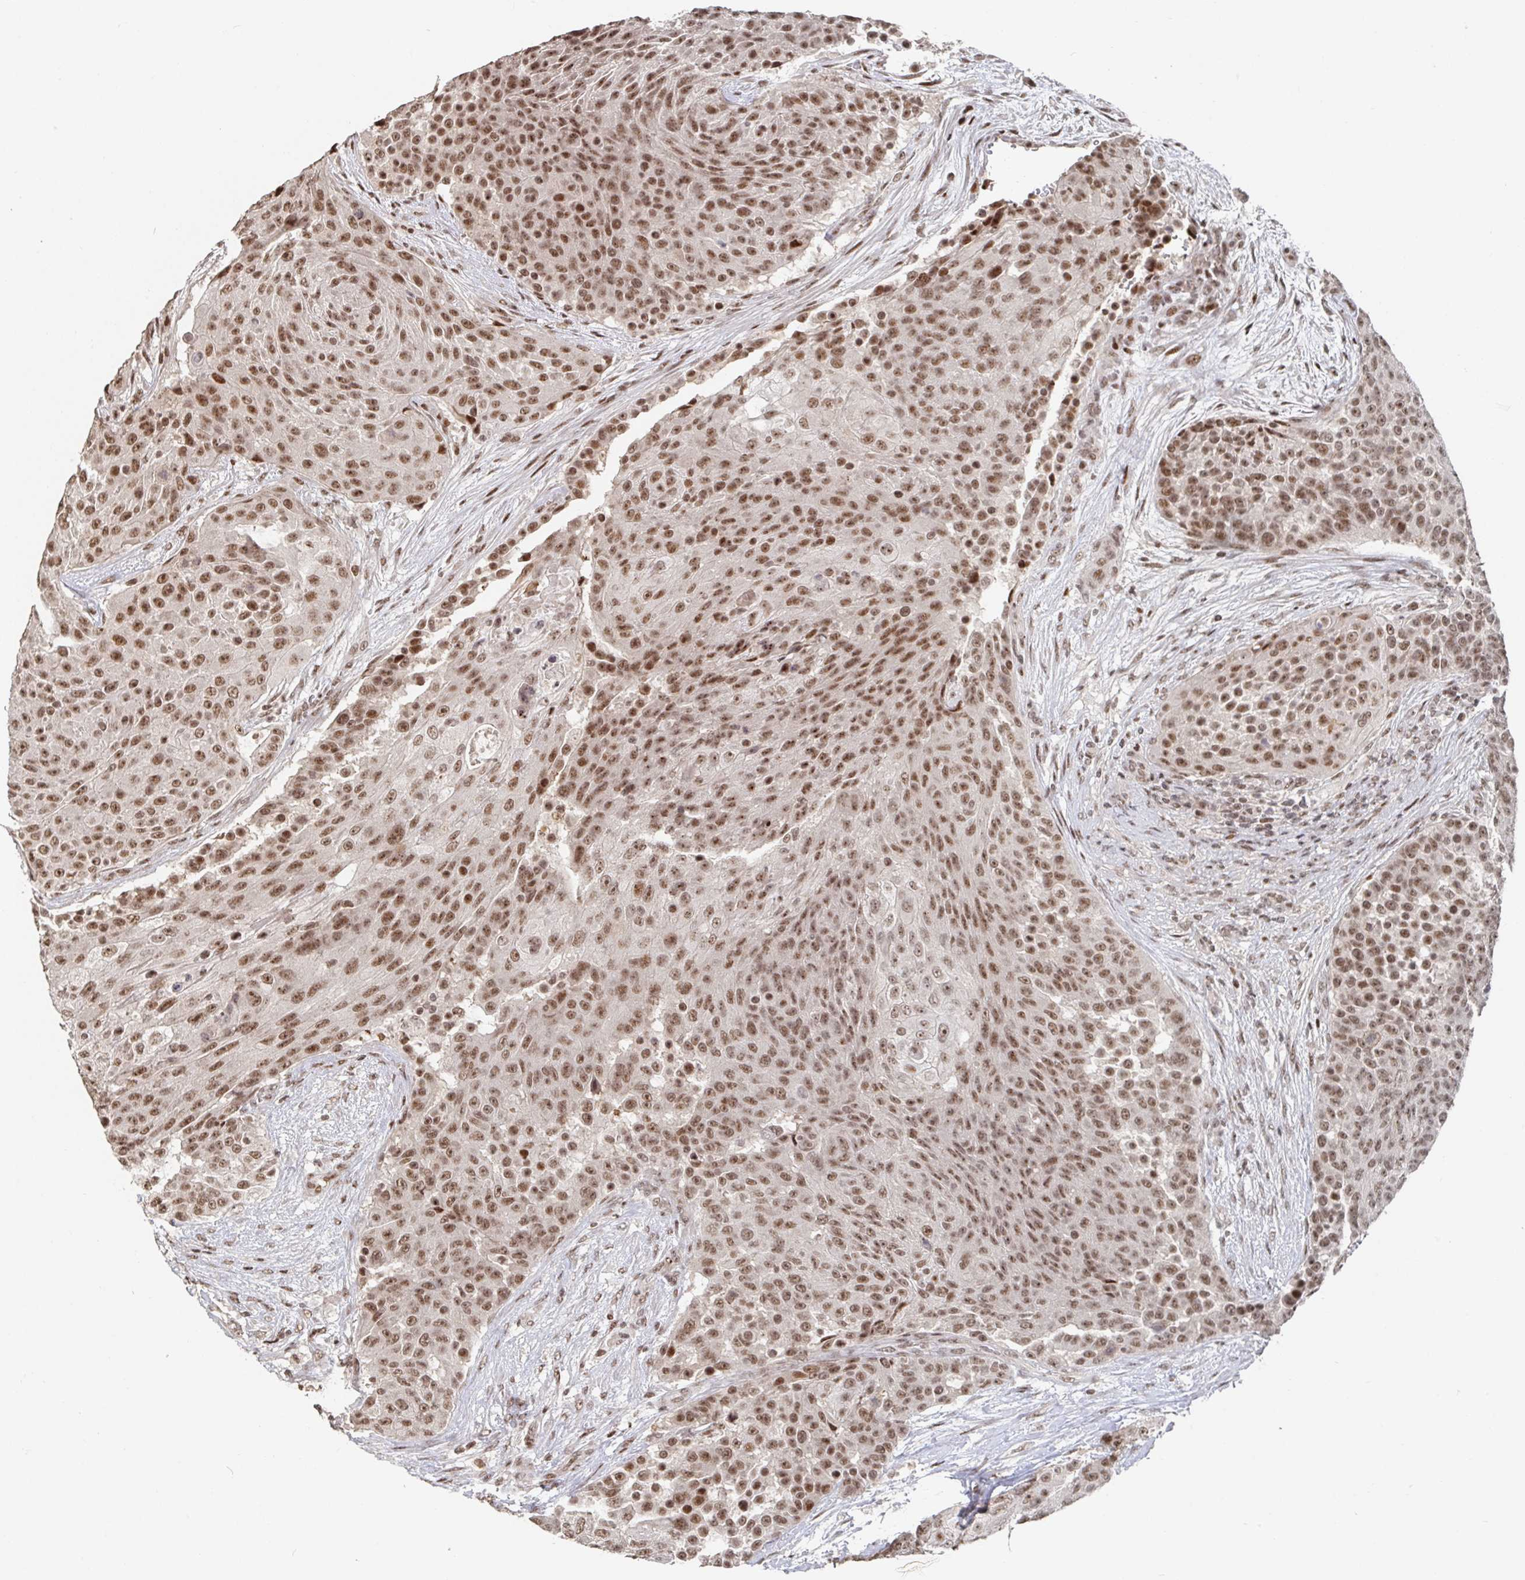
{"staining": {"intensity": "moderate", "quantity": ">75%", "location": "nuclear"}, "tissue": "urothelial cancer", "cell_type": "Tumor cells", "image_type": "cancer", "snomed": [{"axis": "morphology", "description": "Urothelial carcinoma, High grade"}, {"axis": "topography", "description": "Urinary bladder"}], "caption": "The histopathology image displays a brown stain indicating the presence of a protein in the nuclear of tumor cells in urothelial cancer.", "gene": "ZDHHC12", "patient": {"sex": "female", "age": 63}}